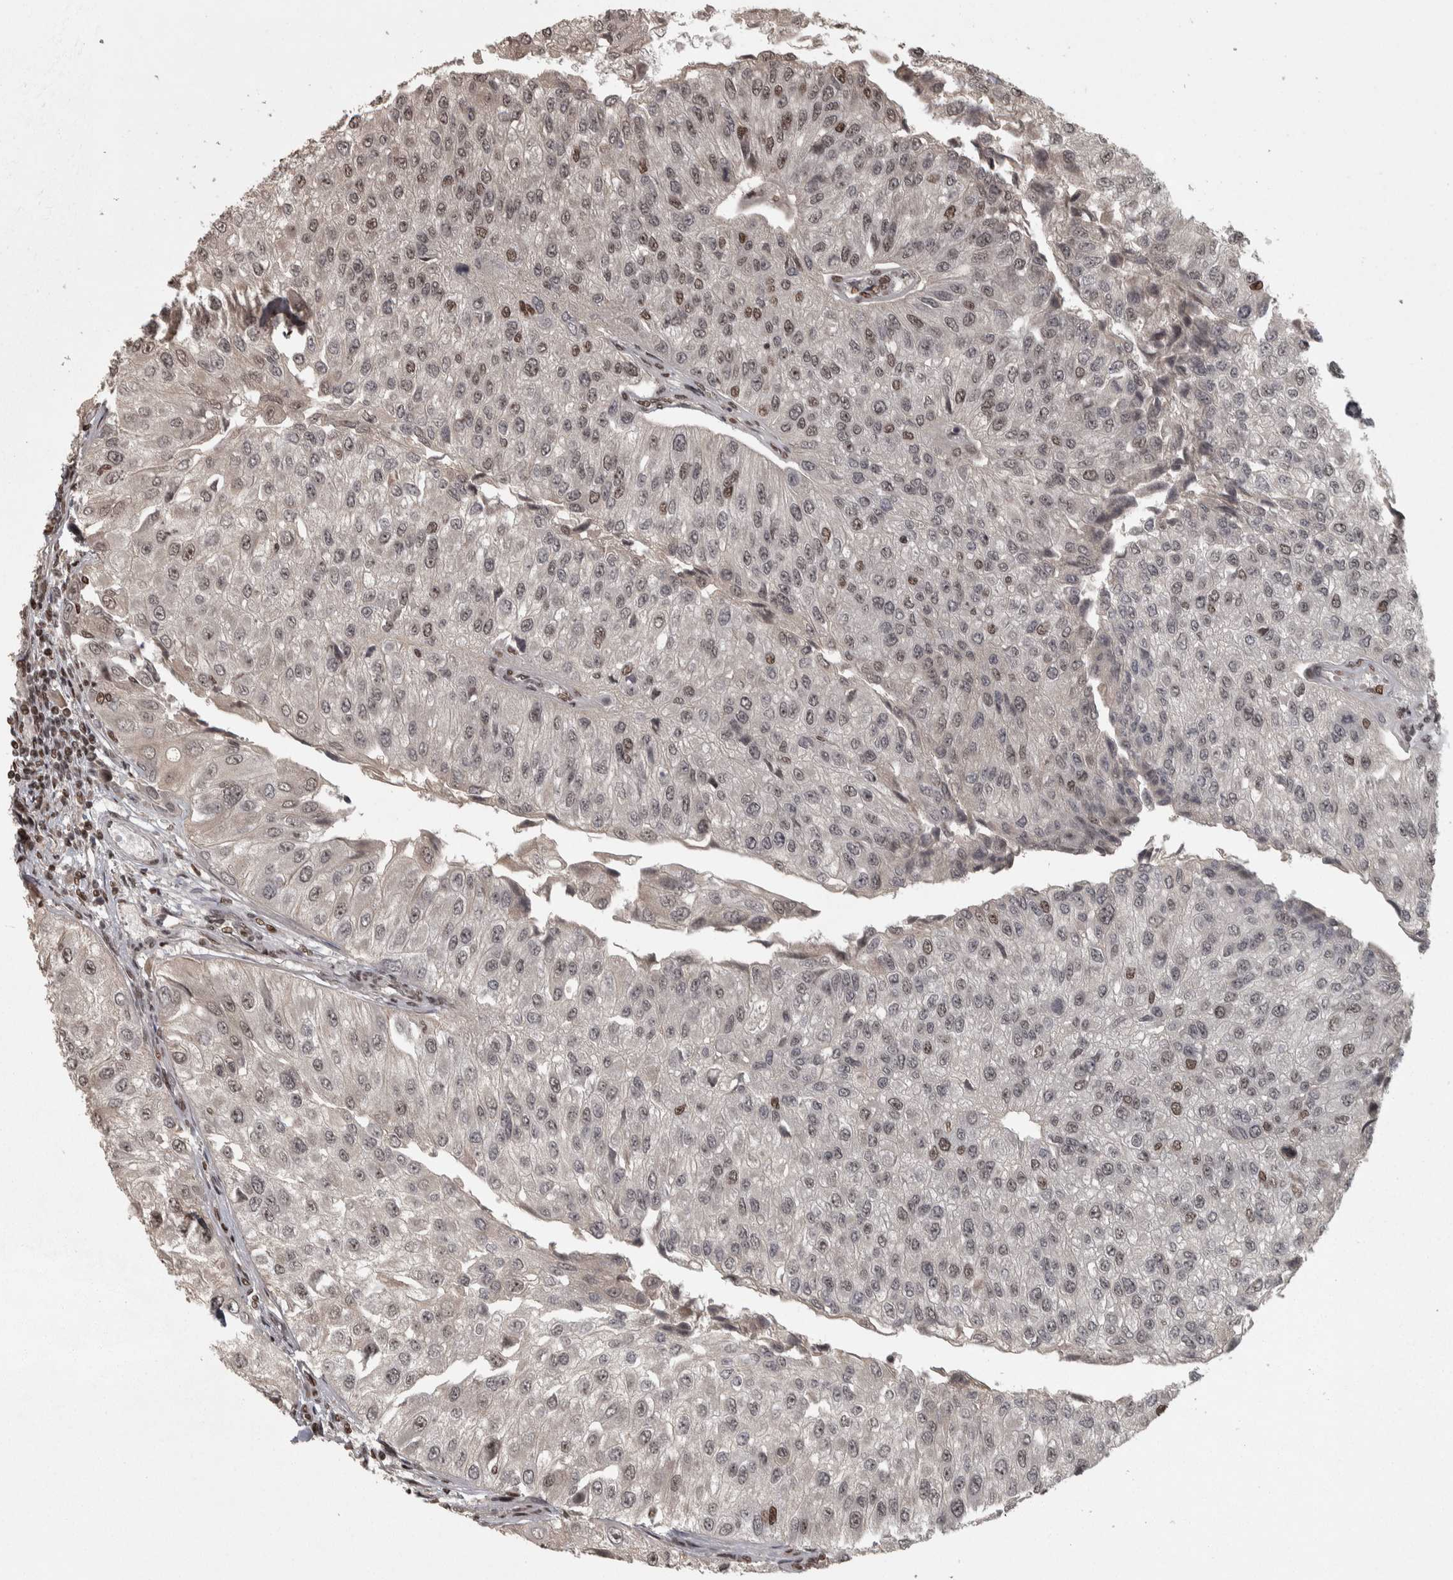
{"staining": {"intensity": "moderate", "quantity": "25%-75%", "location": "nuclear"}, "tissue": "urothelial cancer", "cell_type": "Tumor cells", "image_type": "cancer", "snomed": [{"axis": "morphology", "description": "Urothelial carcinoma, High grade"}, {"axis": "topography", "description": "Kidney"}, {"axis": "topography", "description": "Urinary bladder"}], "caption": "Urothelial cancer tissue displays moderate nuclear positivity in about 25%-75% of tumor cells, visualized by immunohistochemistry.", "gene": "ZFHX4", "patient": {"sex": "male", "age": 77}}